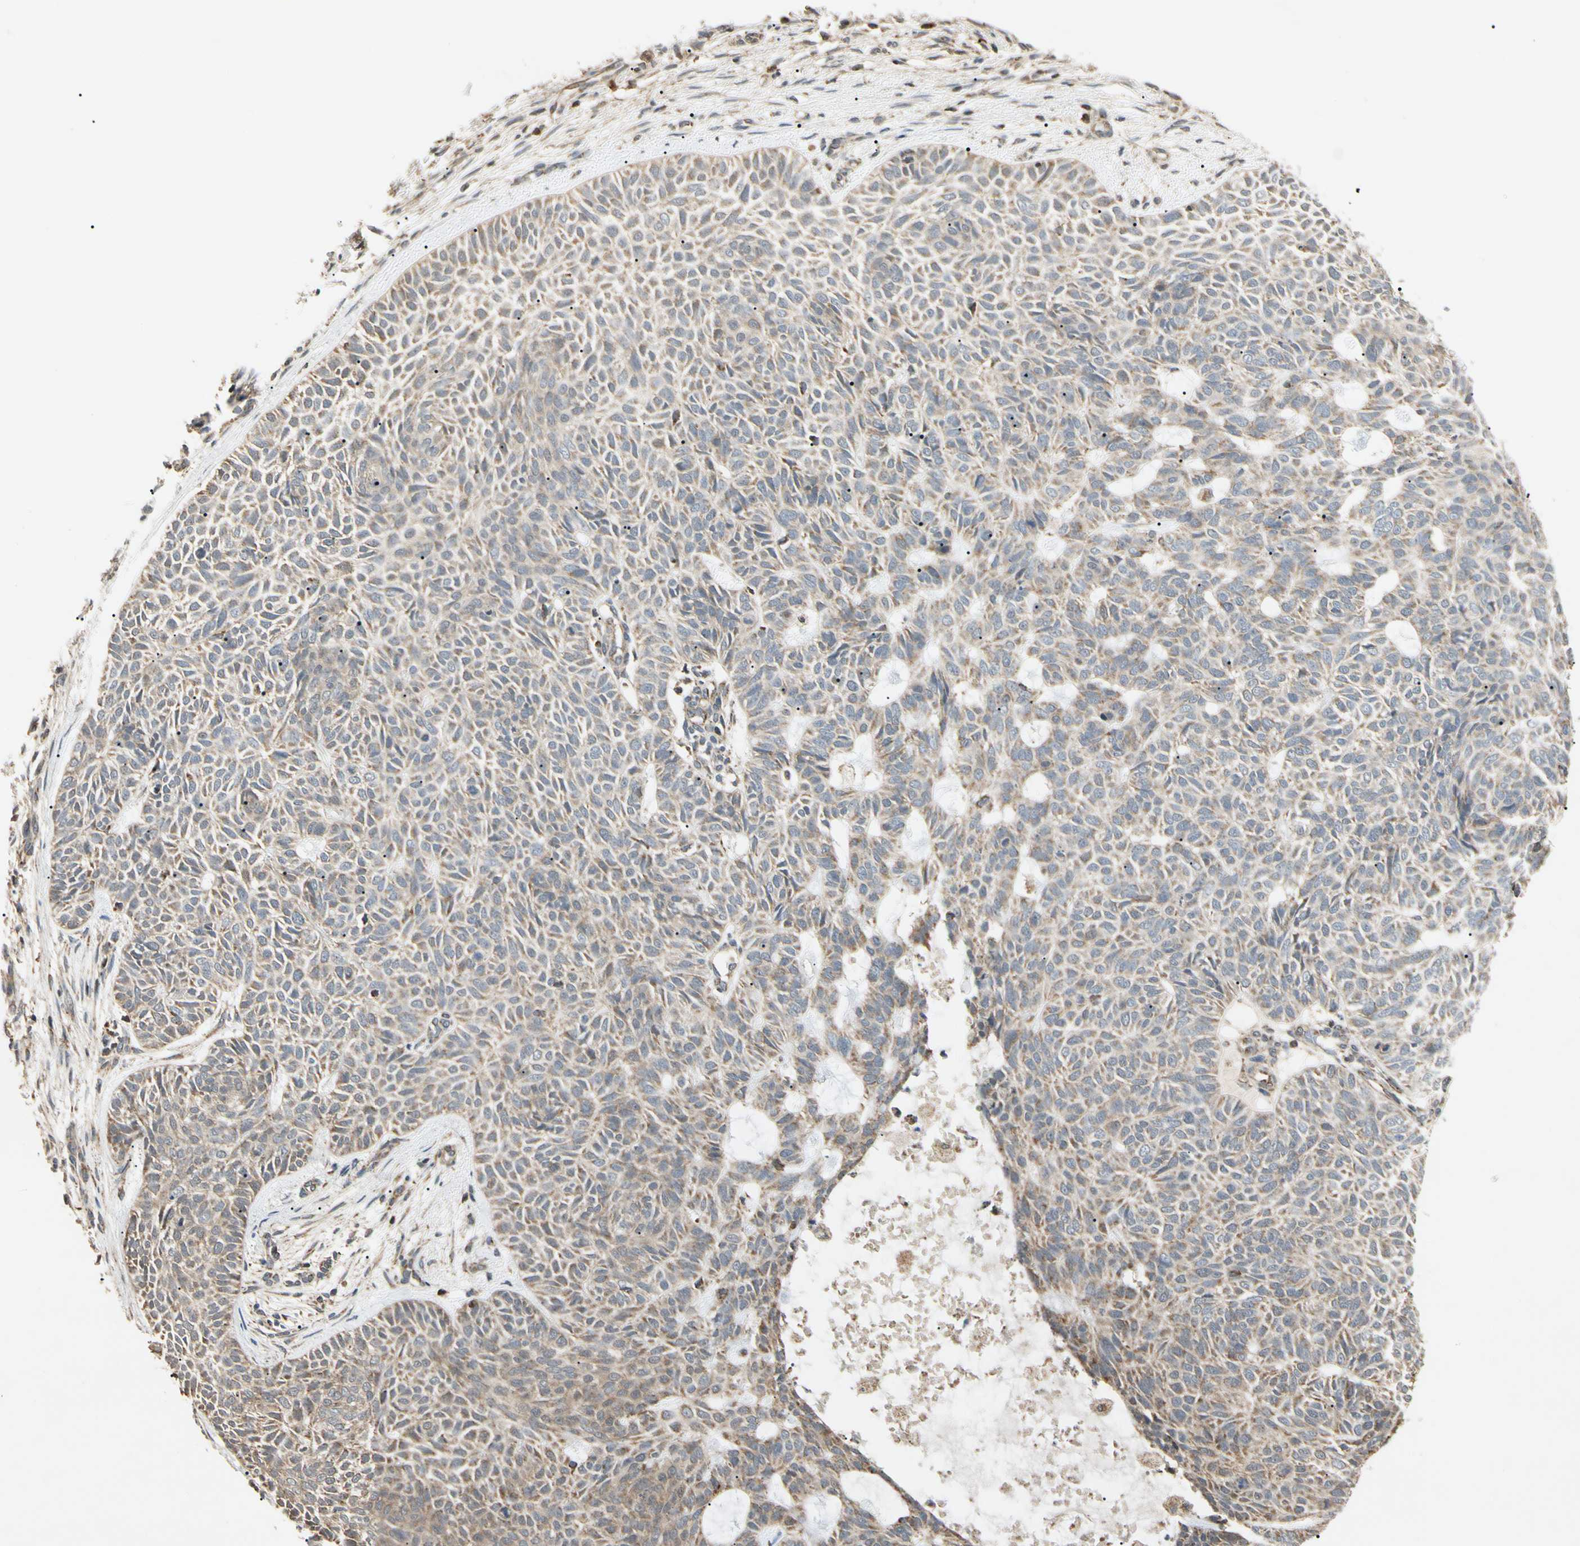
{"staining": {"intensity": "weak", "quantity": ">75%", "location": "cytoplasmic/membranous"}, "tissue": "skin cancer", "cell_type": "Tumor cells", "image_type": "cancer", "snomed": [{"axis": "morphology", "description": "Basal cell carcinoma"}, {"axis": "topography", "description": "Skin"}], "caption": "A low amount of weak cytoplasmic/membranous positivity is present in about >75% of tumor cells in skin basal cell carcinoma tissue. (DAB = brown stain, brightfield microscopy at high magnification).", "gene": "PRDX5", "patient": {"sex": "male", "age": 87}}